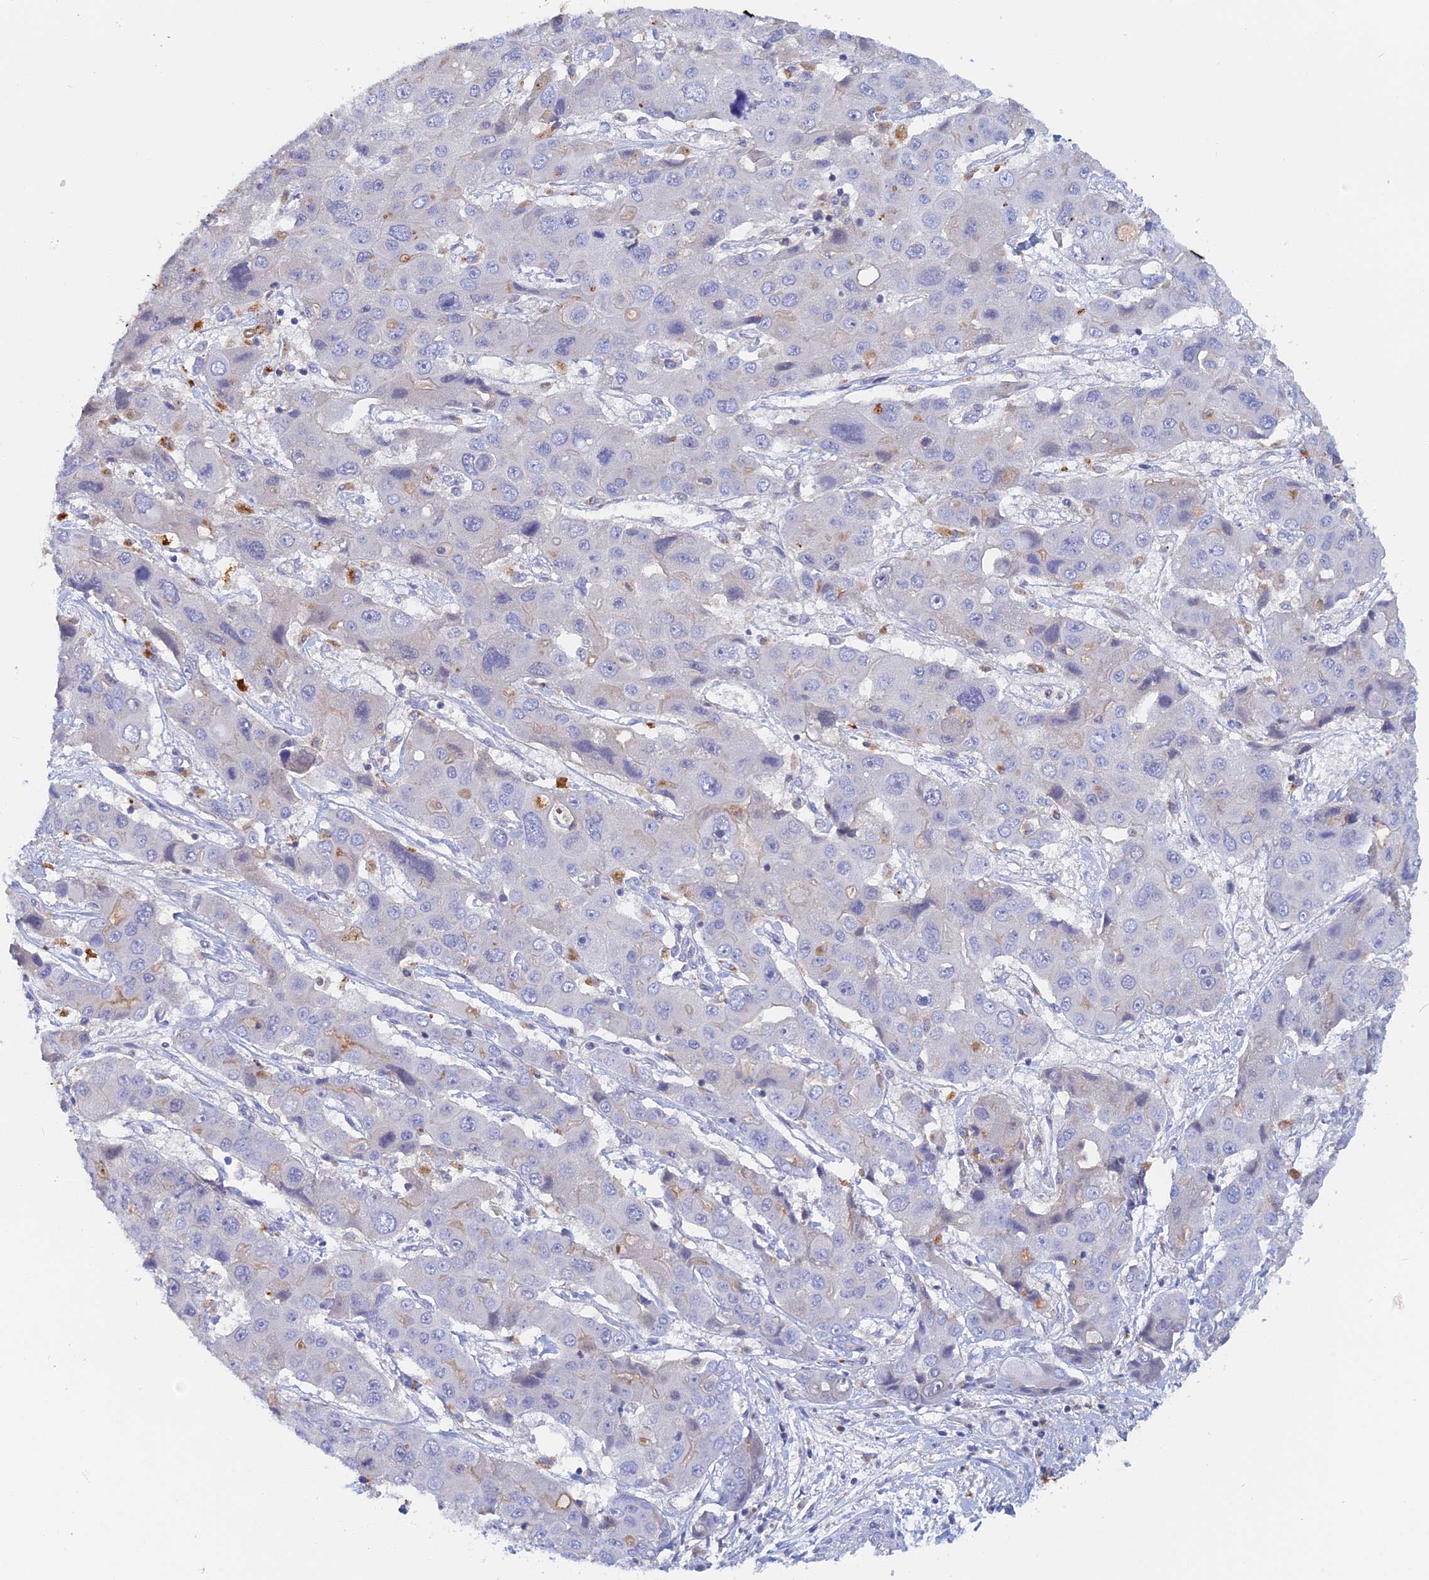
{"staining": {"intensity": "negative", "quantity": "none", "location": "none"}, "tissue": "liver cancer", "cell_type": "Tumor cells", "image_type": "cancer", "snomed": [{"axis": "morphology", "description": "Cholangiocarcinoma"}, {"axis": "topography", "description": "Liver"}], "caption": "Immunohistochemistry of human cholangiocarcinoma (liver) exhibits no expression in tumor cells.", "gene": "ACP7", "patient": {"sex": "male", "age": 67}}